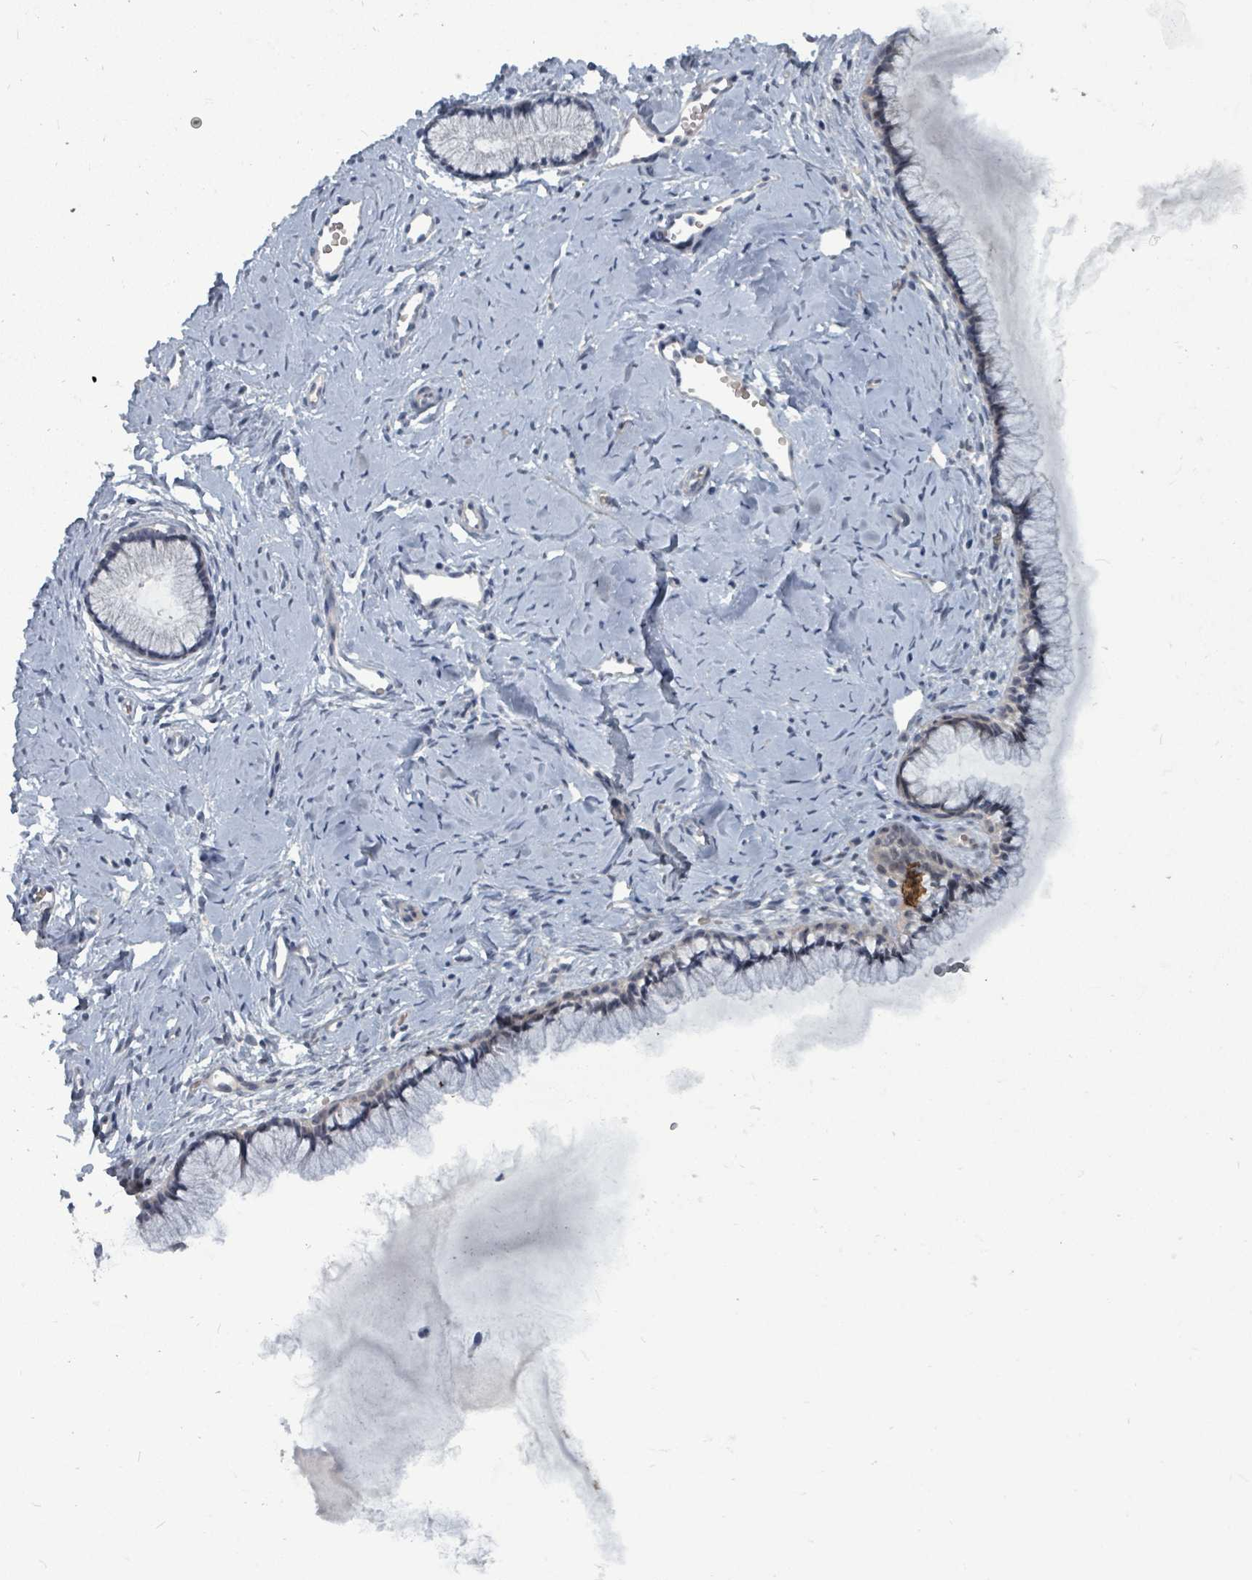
{"staining": {"intensity": "negative", "quantity": "none", "location": "none"}, "tissue": "cervix", "cell_type": "Glandular cells", "image_type": "normal", "snomed": [{"axis": "morphology", "description": "Normal tissue, NOS"}, {"axis": "topography", "description": "Cervix"}], "caption": "The immunohistochemistry photomicrograph has no significant staining in glandular cells of cervix.", "gene": "TRDMT1", "patient": {"sex": "female", "age": 40}}